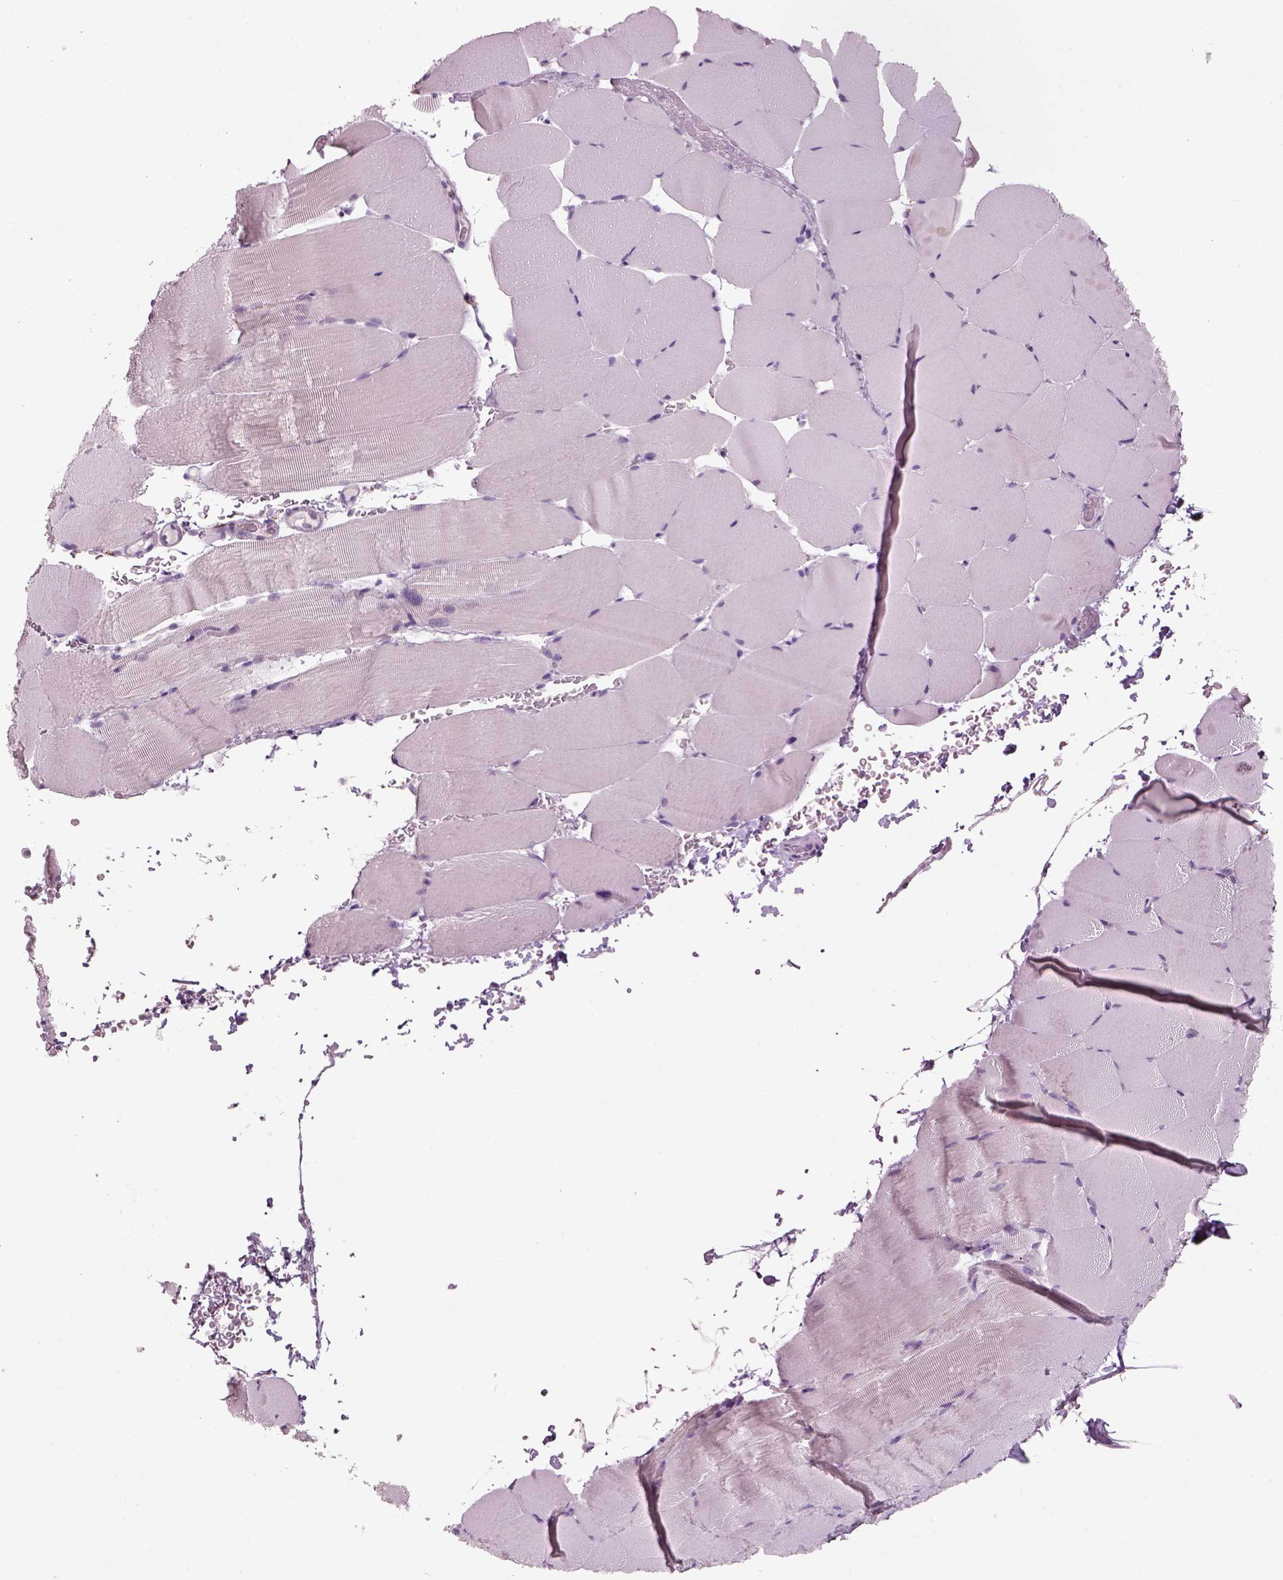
{"staining": {"intensity": "negative", "quantity": "none", "location": "none"}, "tissue": "skeletal muscle", "cell_type": "Myocytes", "image_type": "normal", "snomed": [{"axis": "morphology", "description": "Normal tissue, NOS"}, {"axis": "topography", "description": "Skeletal muscle"}], "caption": "DAB (3,3'-diaminobenzidine) immunohistochemical staining of normal human skeletal muscle reveals no significant staining in myocytes.", "gene": "SLC6A2", "patient": {"sex": "female", "age": 37}}